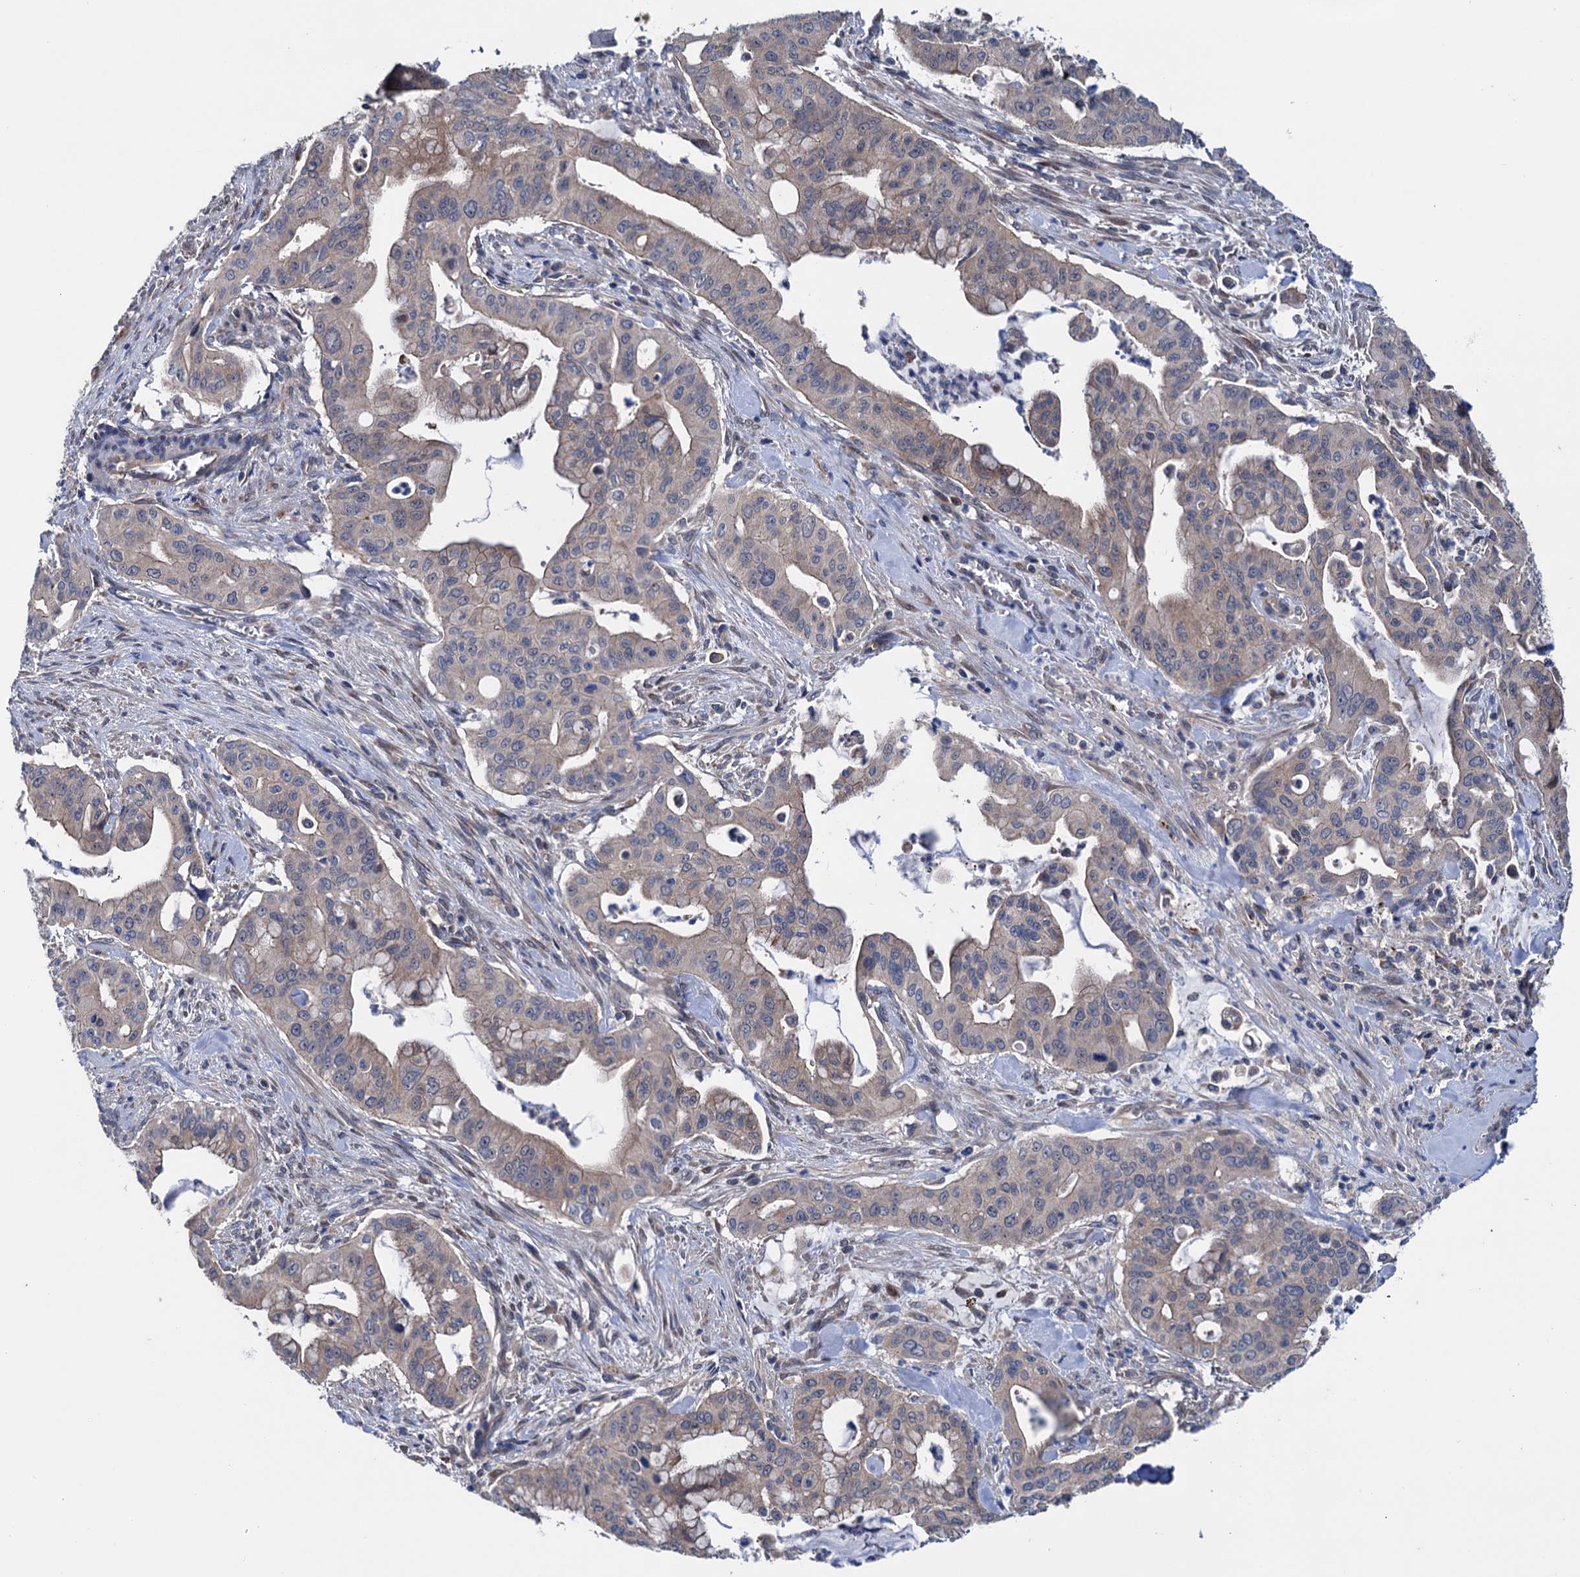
{"staining": {"intensity": "weak", "quantity": "<25%", "location": "cytoplasmic/membranous"}, "tissue": "pancreatic cancer", "cell_type": "Tumor cells", "image_type": "cancer", "snomed": [{"axis": "morphology", "description": "Adenocarcinoma, NOS"}, {"axis": "topography", "description": "Pancreas"}], "caption": "IHC photomicrograph of human pancreatic cancer stained for a protein (brown), which demonstrates no staining in tumor cells.", "gene": "EYA4", "patient": {"sex": "male", "age": 46}}